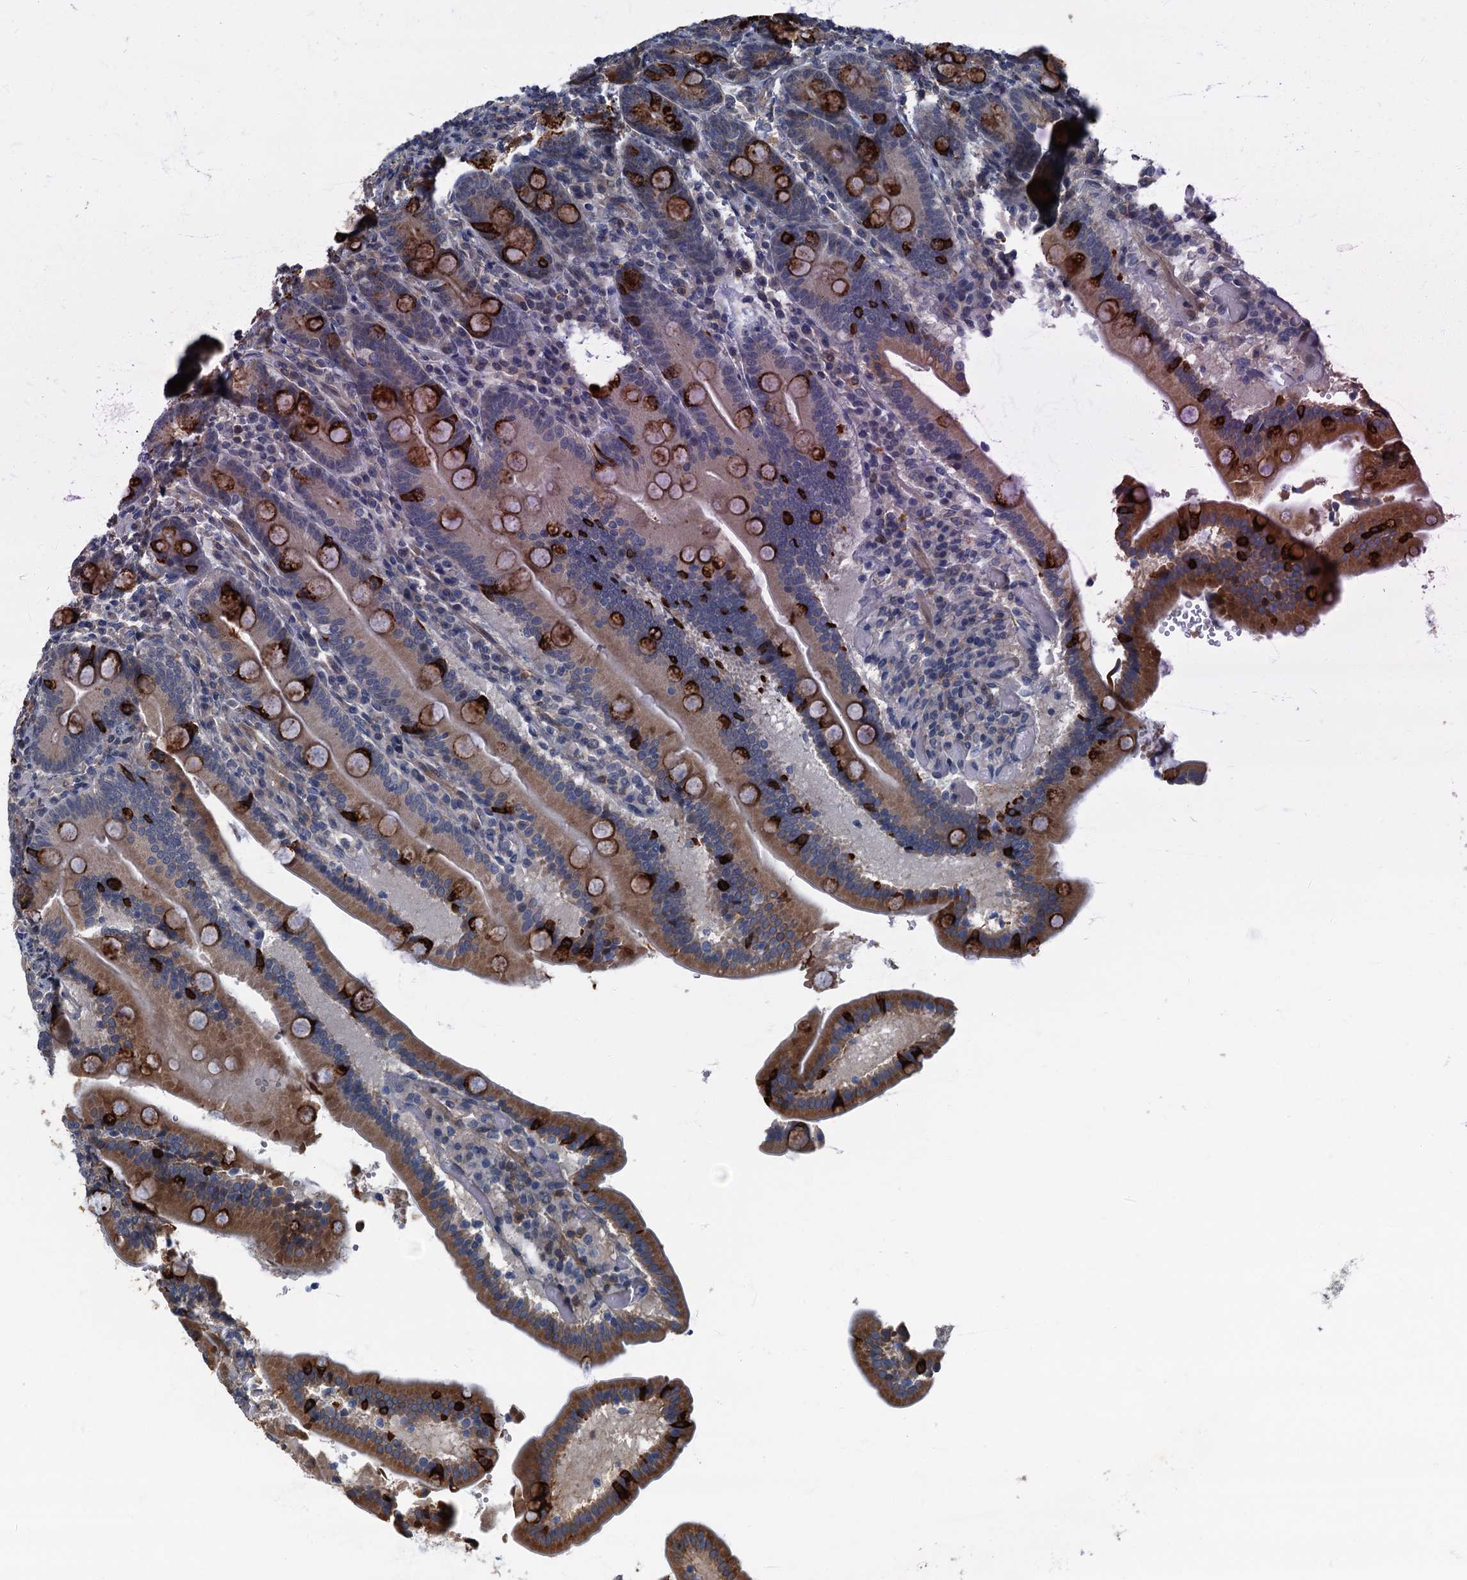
{"staining": {"intensity": "strong", "quantity": "25%-75%", "location": "cytoplasmic/membranous"}, "tissue": "duodenum", "cell_type": "Glandular cells", "image_type": "normal", "snomed": [{"axis": "morphology", "description": "Normal tissue, NOS"}, {"axis": "topography", "description": "Duodenum"}], "caption": "IHC staining of unremarkable duodenum, which exhibits high levels of strong cytoplasmic/membranous staining in about 25%-75% of glandular cells indicating strong cytoplasmic/membranous protein staining. The staining was performed using DAB (brown) for protein detection and nuclei were counterstained in hematoxylin (blue).", "gene": "CKAP2L", "patient": {"sex": "female", "age": 62}}